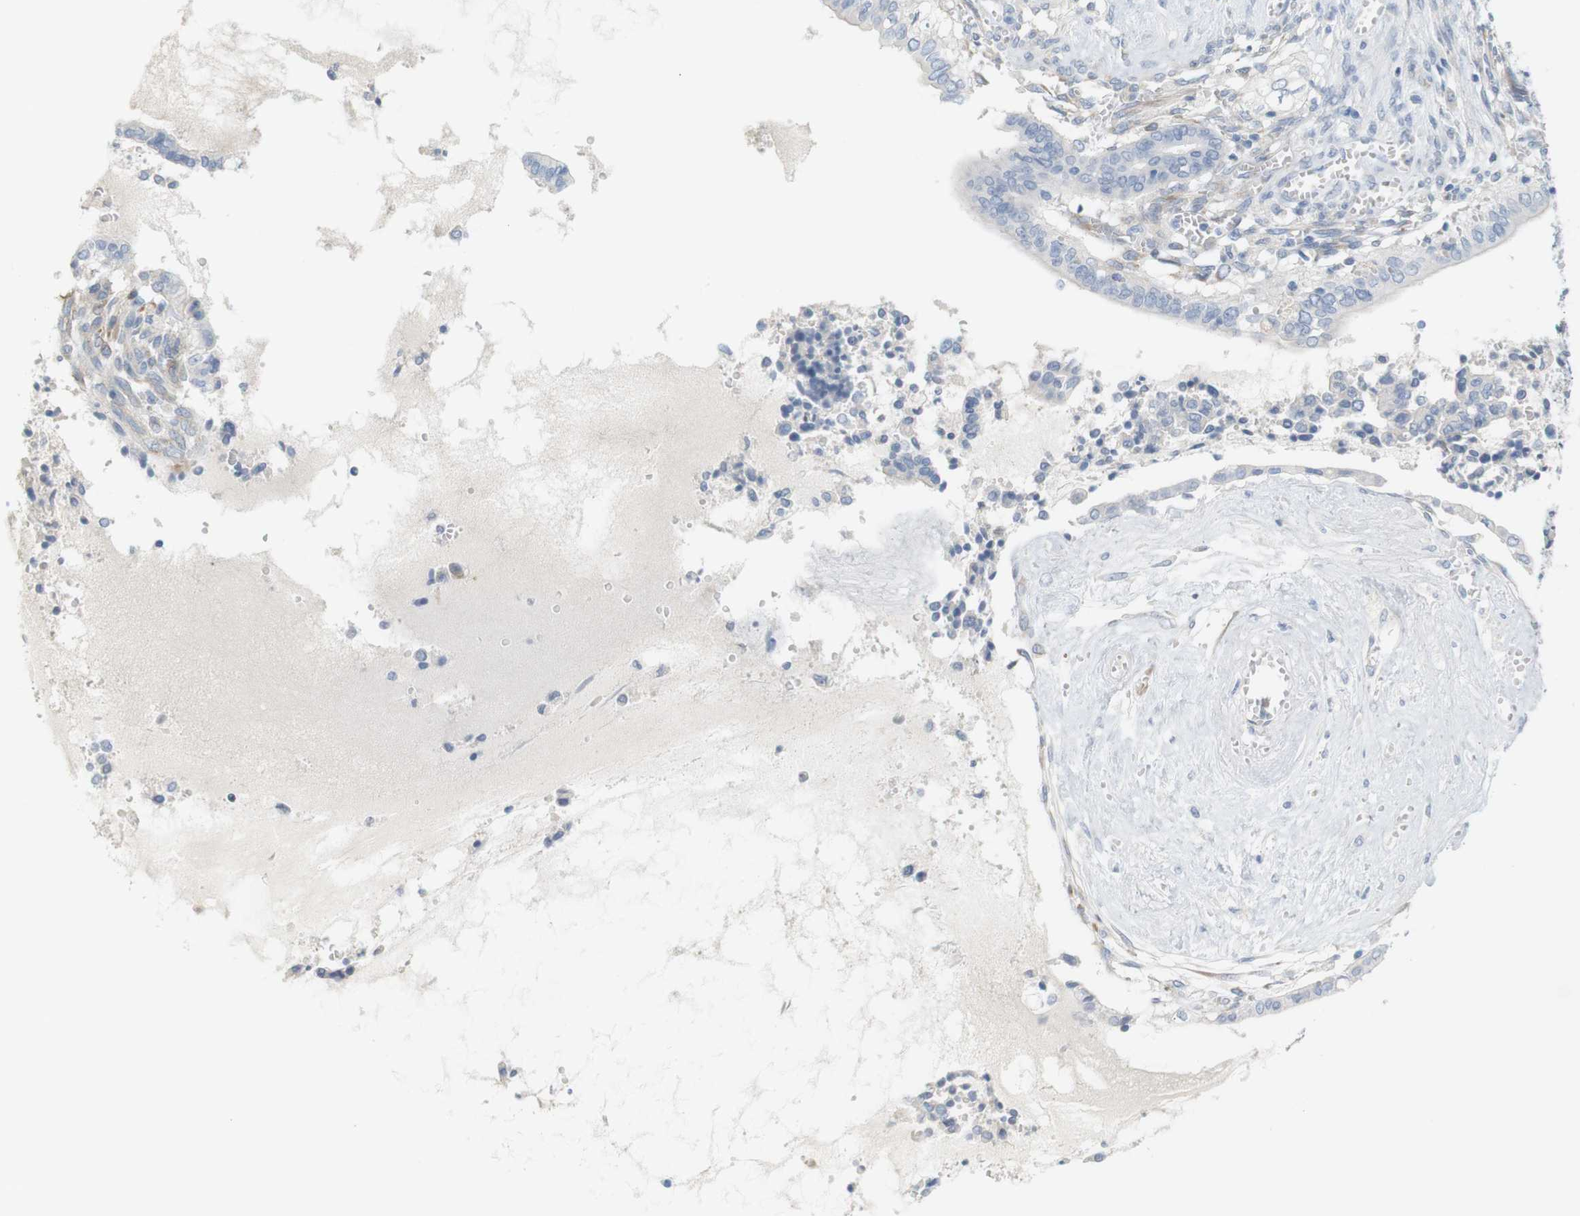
{"staining": {"intensity": "negative", "quantity": "none", "location": "none"}, "tissue": "cervical cancer", "cell_type": "Tumor cells", "image_type": "cancer", "snomed": [{"axis": "morphology", "description": "Adenocarcinoma, NOS"}, {"axis": "topography", "description": "Cervix"}], "caption": "High power microscopy histopathology image of an immunohistochemistry photomicrograph of cervical cancer, revealing no significant positivity in tumor cells.", "gene": "RGS9", "patient": {"sex": "female", "age": 44}}